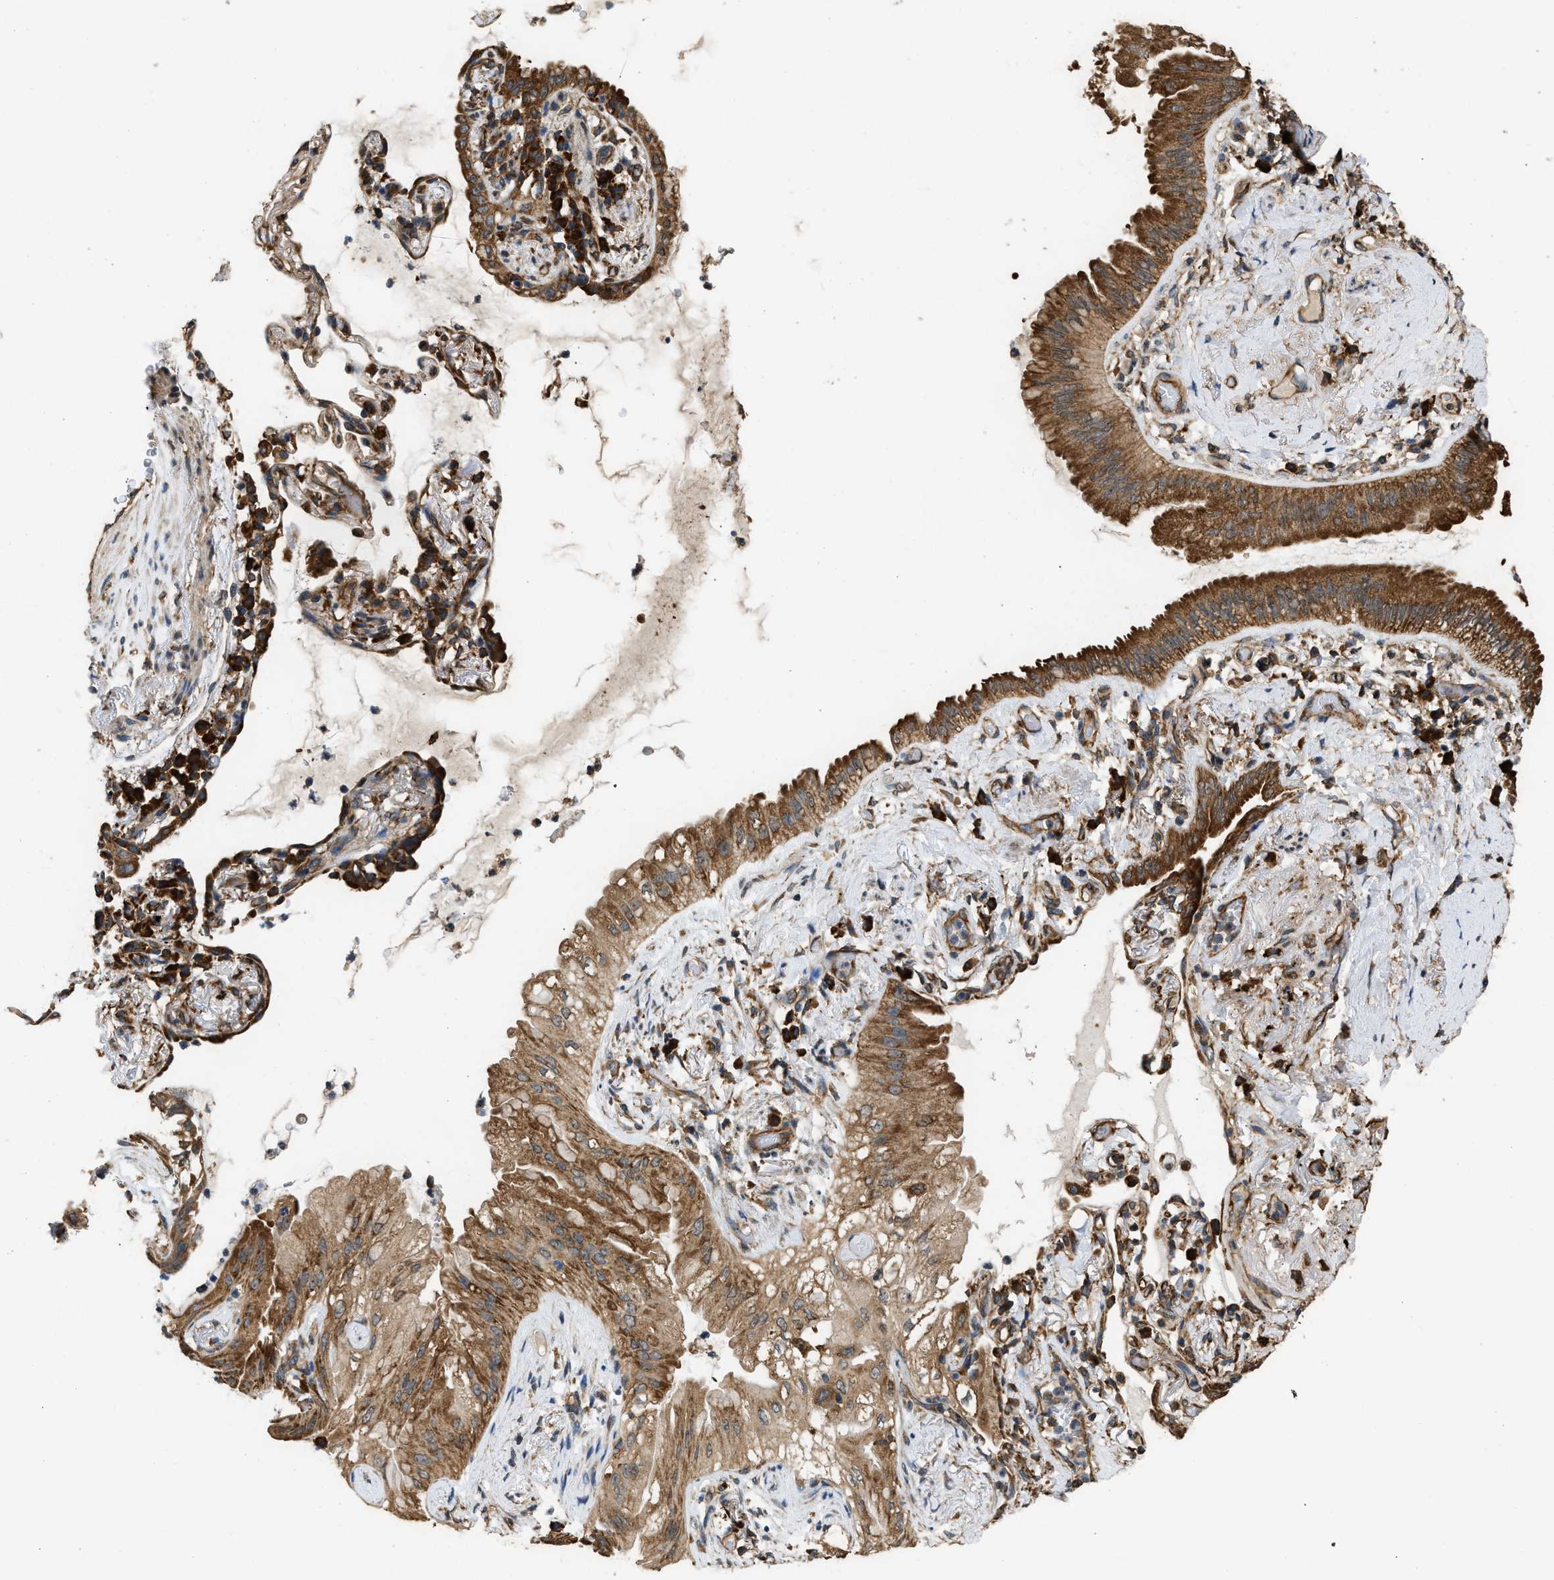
{"staining": {"intensity": "moderate", "quantity": ">75%", "location": "cytoplasmic/membranous"}, "tissue": "lung cancer", "cell_type": "Tumor cells", "image_type": "cancer", "snomed": [{"axis": "morphology", "description": "Normal tissue, NOS"}, {"axis": "morphology", "description": "Adenocarcinoma, NOS"}, {"axis": "topography", "description": "Bronchus"}, {"axis": "topography", "description": "Lung"}], "caption": "High-power microscopy captured an IHC photomicrograph of lung cancer (adenocarcinoma), revealing moderate cytoplasmic/membranous expression in approximately >75% of tumor cells. Nuclei are stained in blue.", "gene": "SLC36A4", "patient": {"sex": "female", "age": 70}}